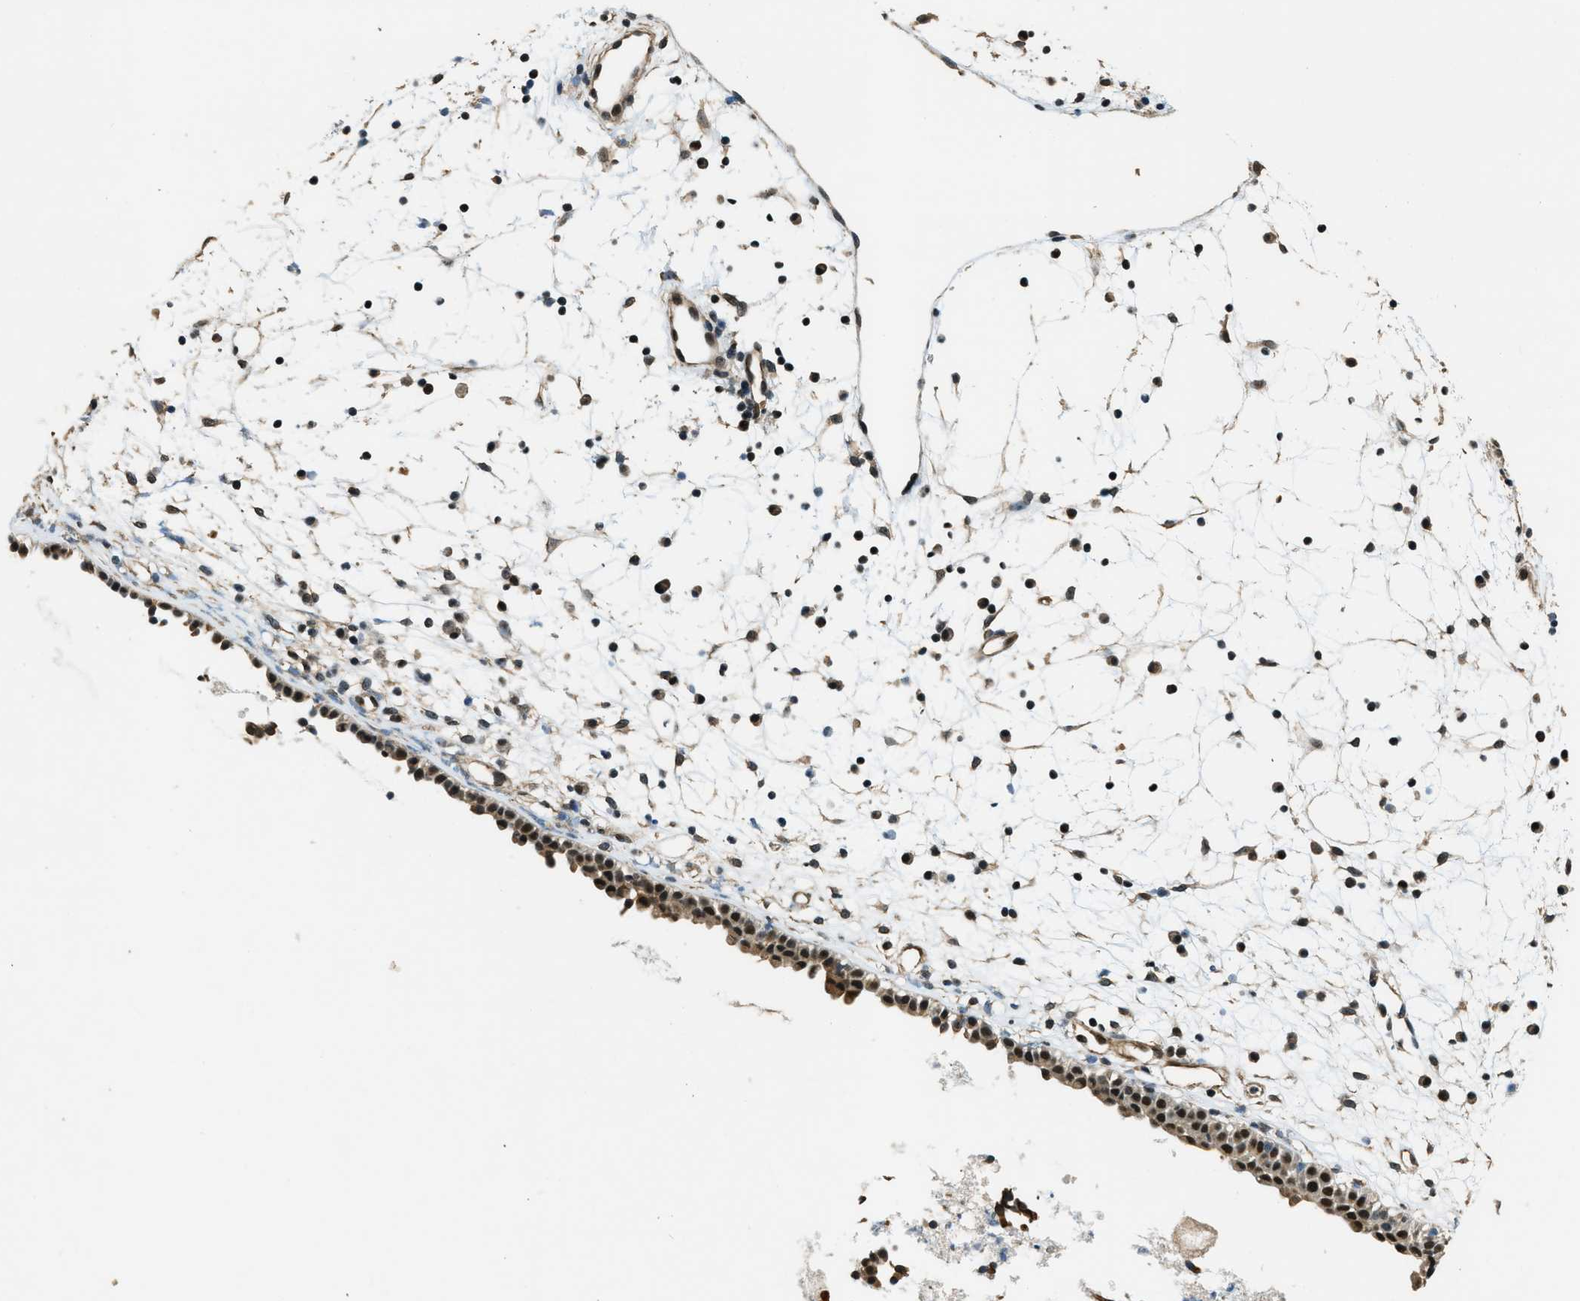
{"staining": {"intensity": "strong", "quantity": ">75%", "location": "cytoplasmic/membranous,nuclear"}, "tissue": "nasopharynx", "cell_type": "Respiratory epithelial cells", "image_type": "normal", "snomed": [{"axis": "morphology", "description": "Normal tissue, NOS"}, {"axis": "topography", "description": "Nasopharynx"}], "caption": "A high amount of strong cytoplasmic/membranous,nuclear staining is identified in about >75% of respiratory epithelial cells in benign nasopharynx. The protein of interest is shown in brown color, while the nuclei are stained blue.", "gene": "MED21", "patient": {"sex": "male", "age": 21}}